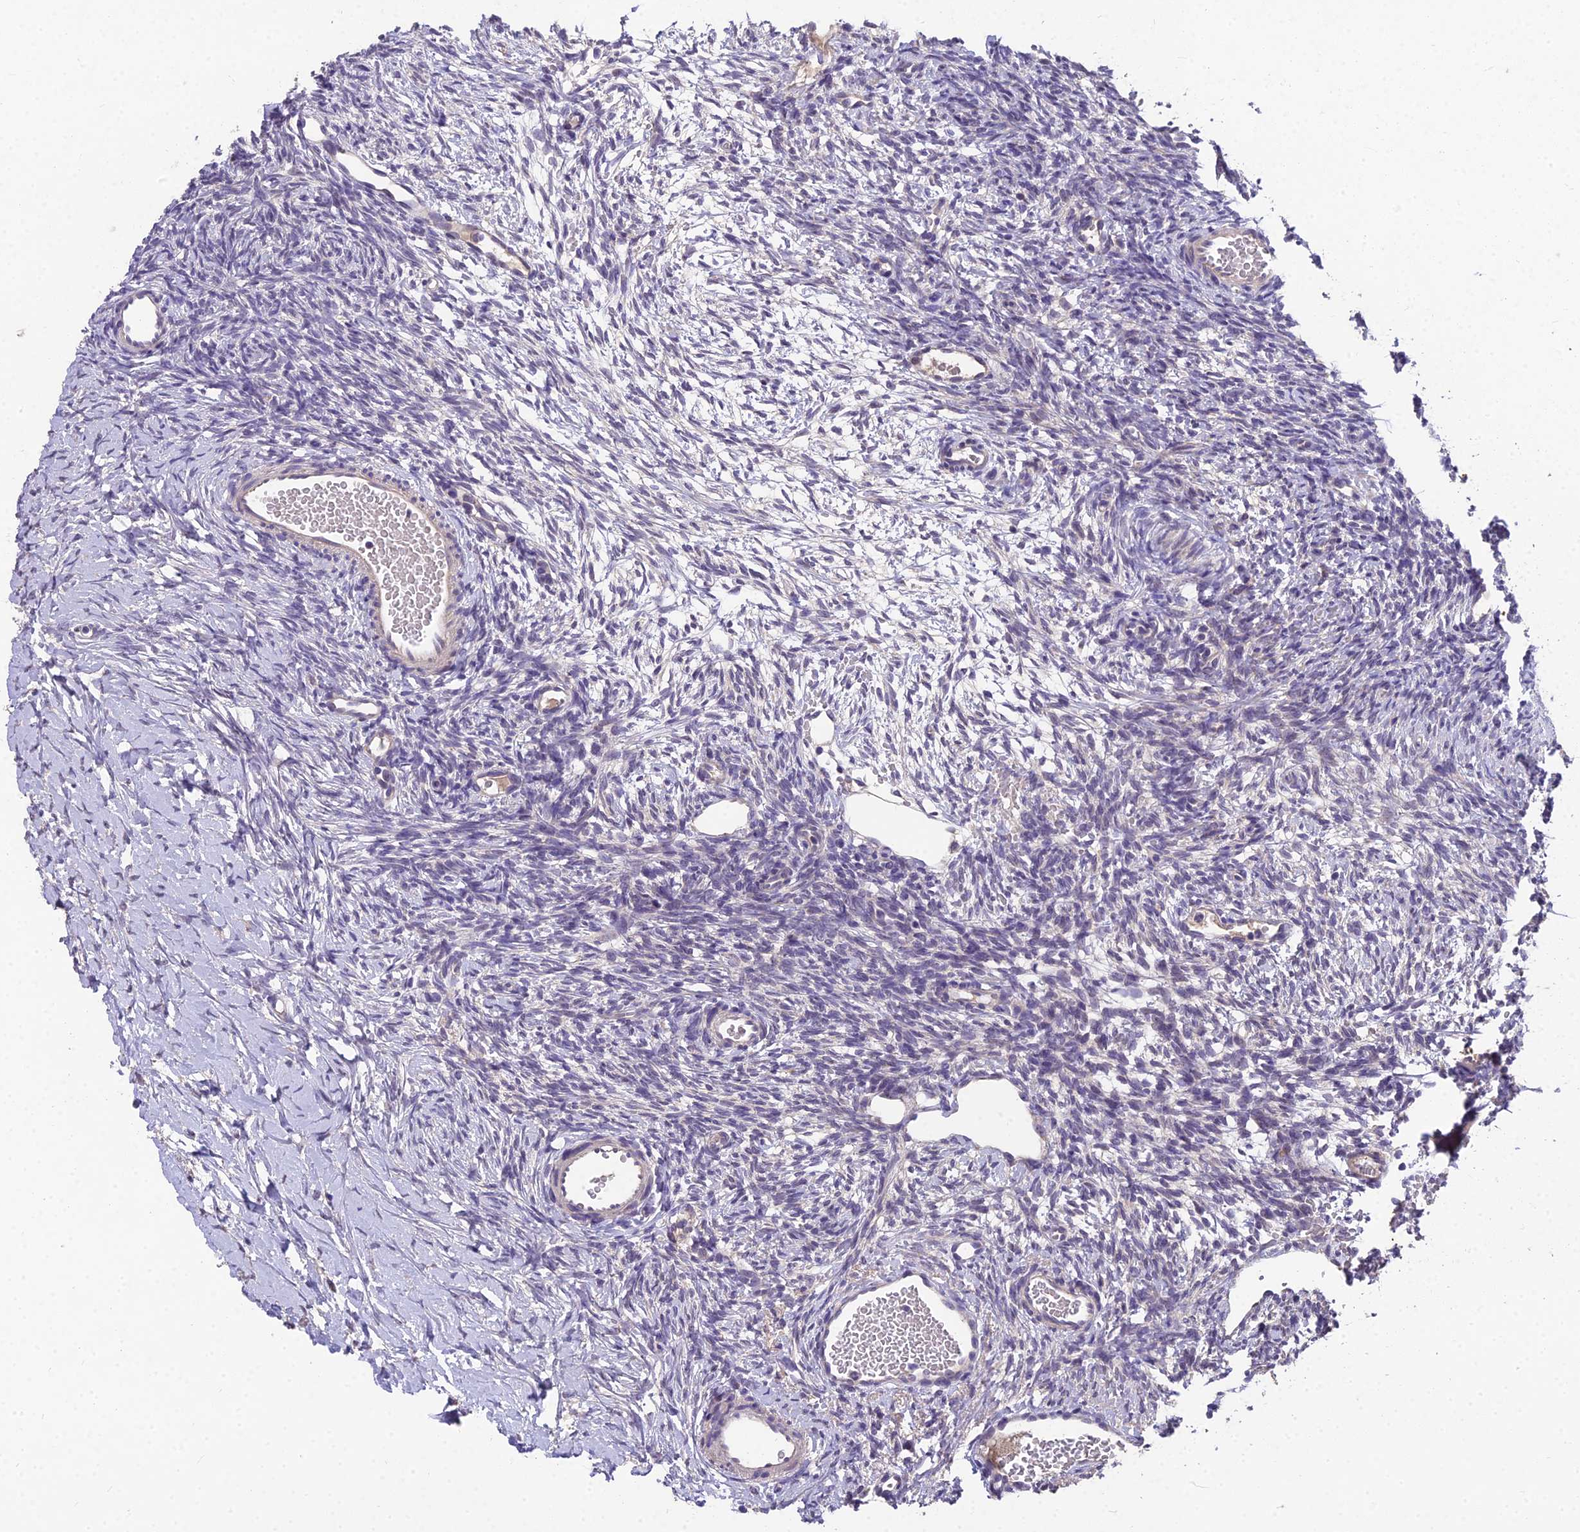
{"staining": {"intensity": "moderate", "quantity": ">75%", "location": "nuclear"}, "tissue": "ovary", "cell_type": "Follicle cells", "image_type": "normal", "snomed": [{"axis": "morphology", "description": "Normal tissue, NOS"}, {"axis": "topography", "description": "Ovary"}], "caption": "A high-resolution image shows immunohistochemistry staining of normal ovary, which displays moderate nuclear positivity in approximately >75% of follicle cells.", "gene": "ZNF333", "patient": {"sex": "female", "age": 39}}